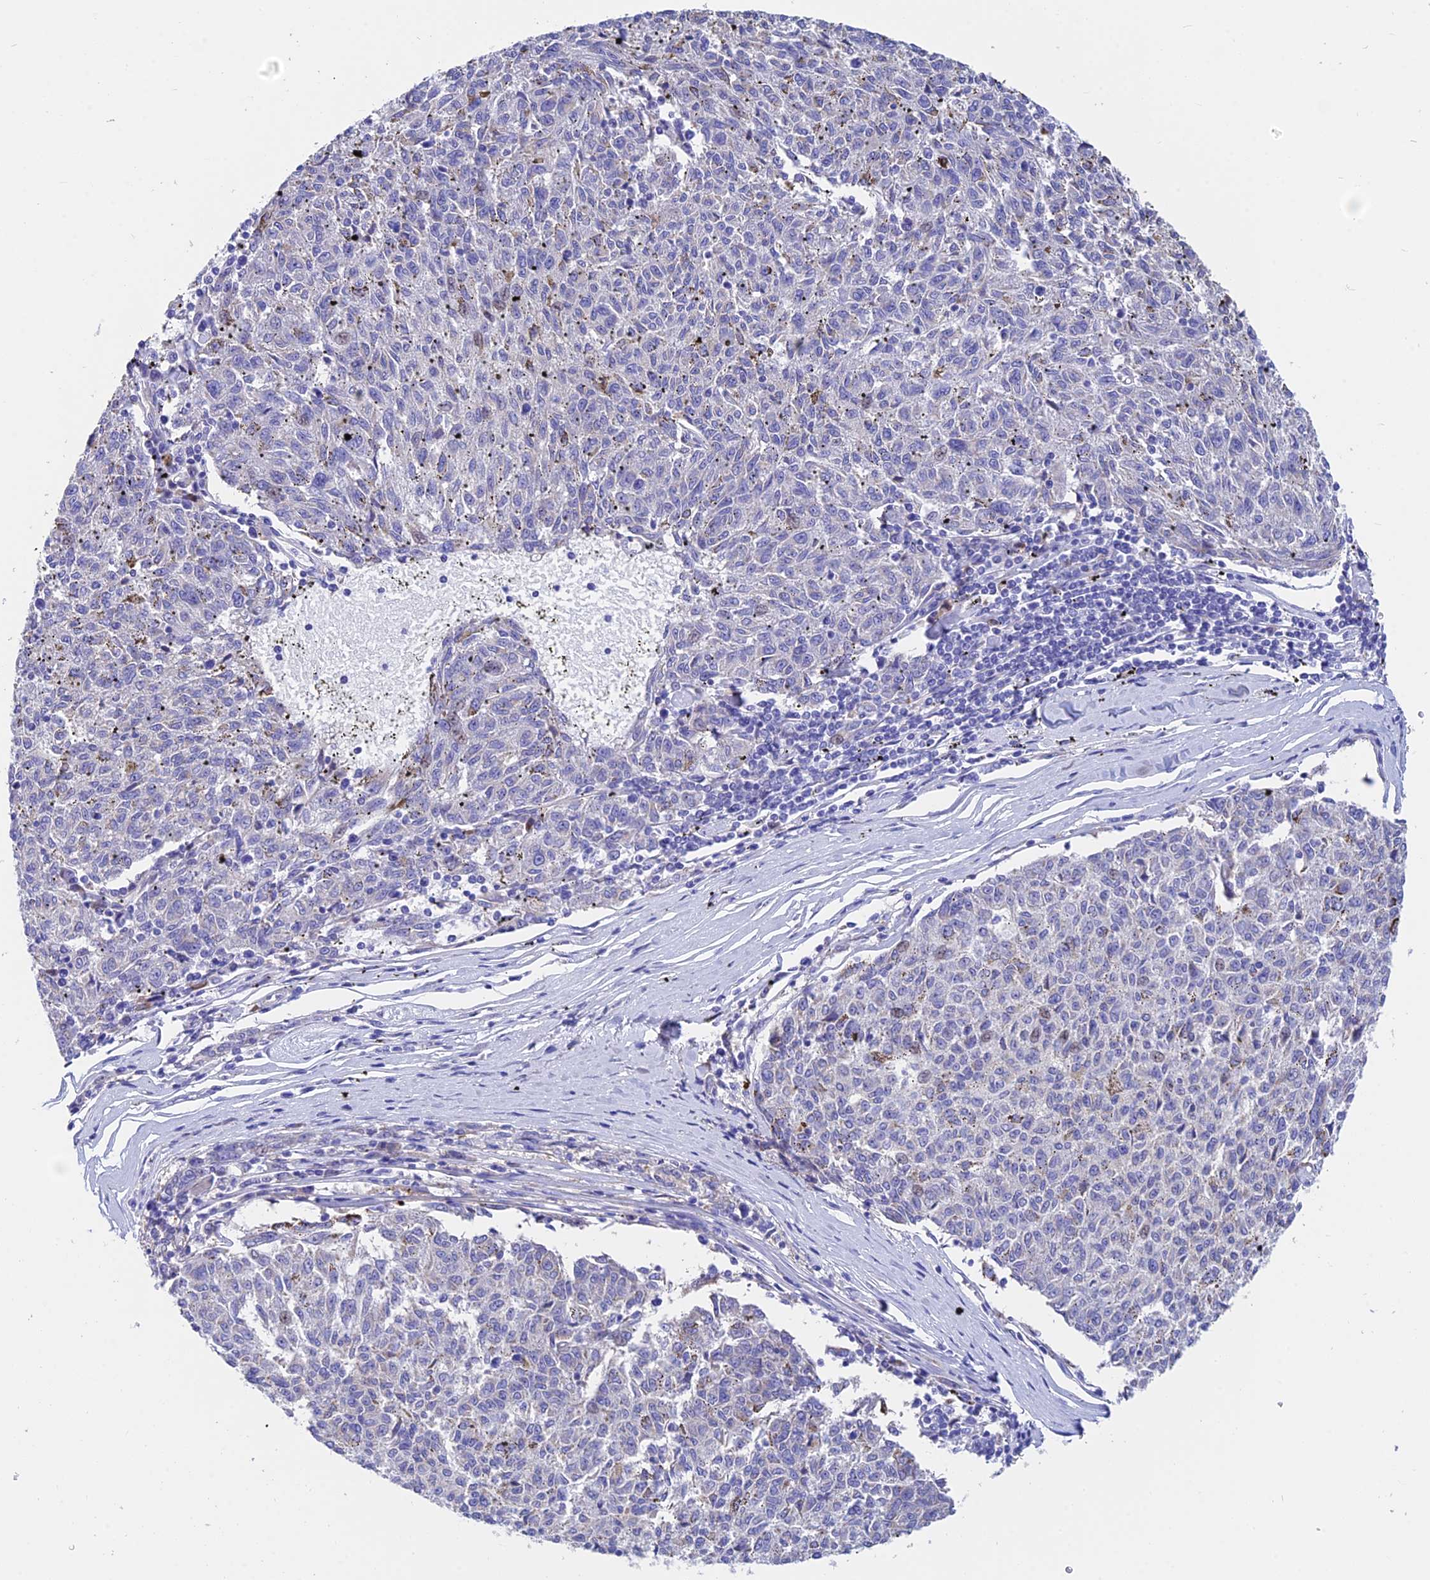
{"staining": {"intensity": "negative", "quantity": "none", "location": "none"}, "tissue": "melanoma", "cell_type": "Tumor cells", "image_type": "cancer", "snomed": [{"axis": "morphology", "description": "Malignant melanoma, NOS"}, {"axis": "topography", "description": "Skin"}], "caption": "A micrograph of malignant melanoma stained for a protein exhibits no brown staining in tumor cells.", "gene": "CEP41", "patient": {"sex": "female", "age": 72}}